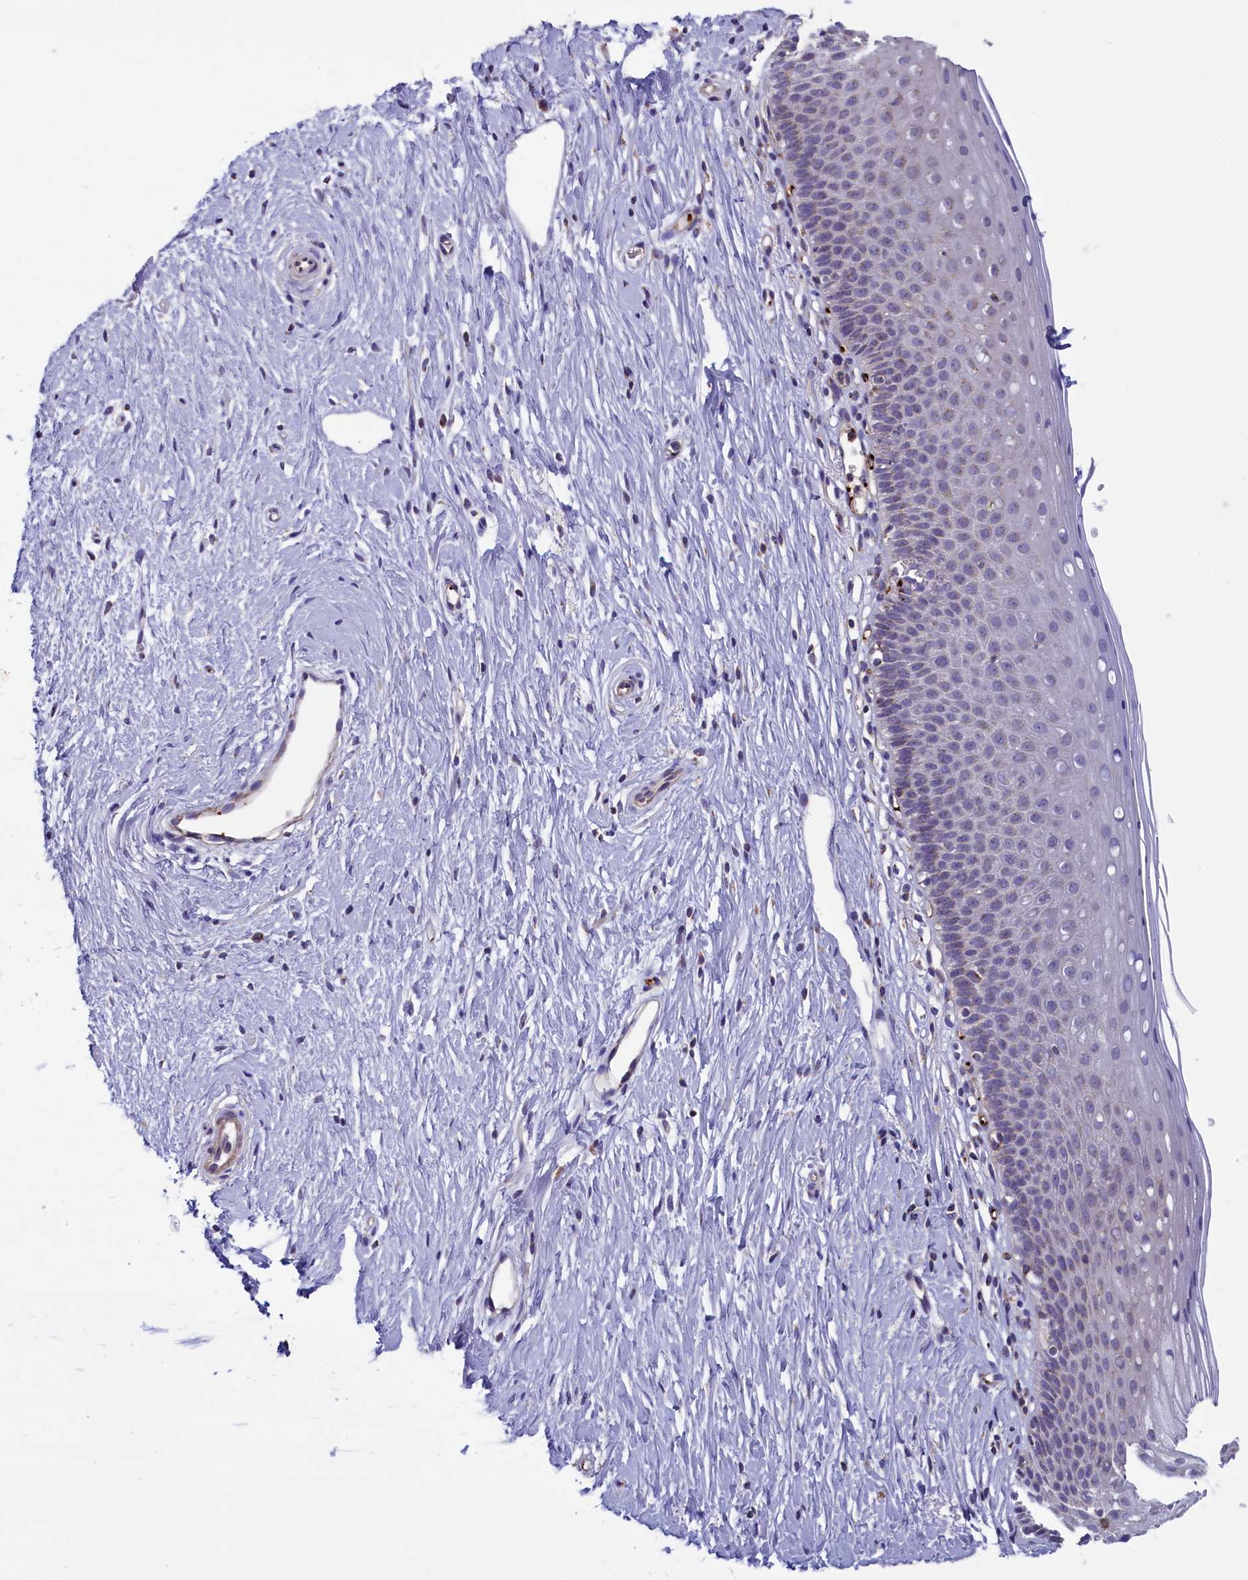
{"staining": {"intensity": "weak", "quantity": ">75%", "location": "cytoplasmic/membranous"}, "tissue": "cervix", "cell_type": "Glandular cells", "image_type": "normal", "snomed": [{"axis": "morphology", "description": "Normal tissue, NOS"}, {"axis": "topography", "description": "Cervix"}], "caption": "Protein expression analysis of unremarkable cervix displays weak cytoplasmic/membranous expression in approximately >75% of glandular cells.", "gene": "HEATR3", "patient": {"sex": "female", "age": 36}}